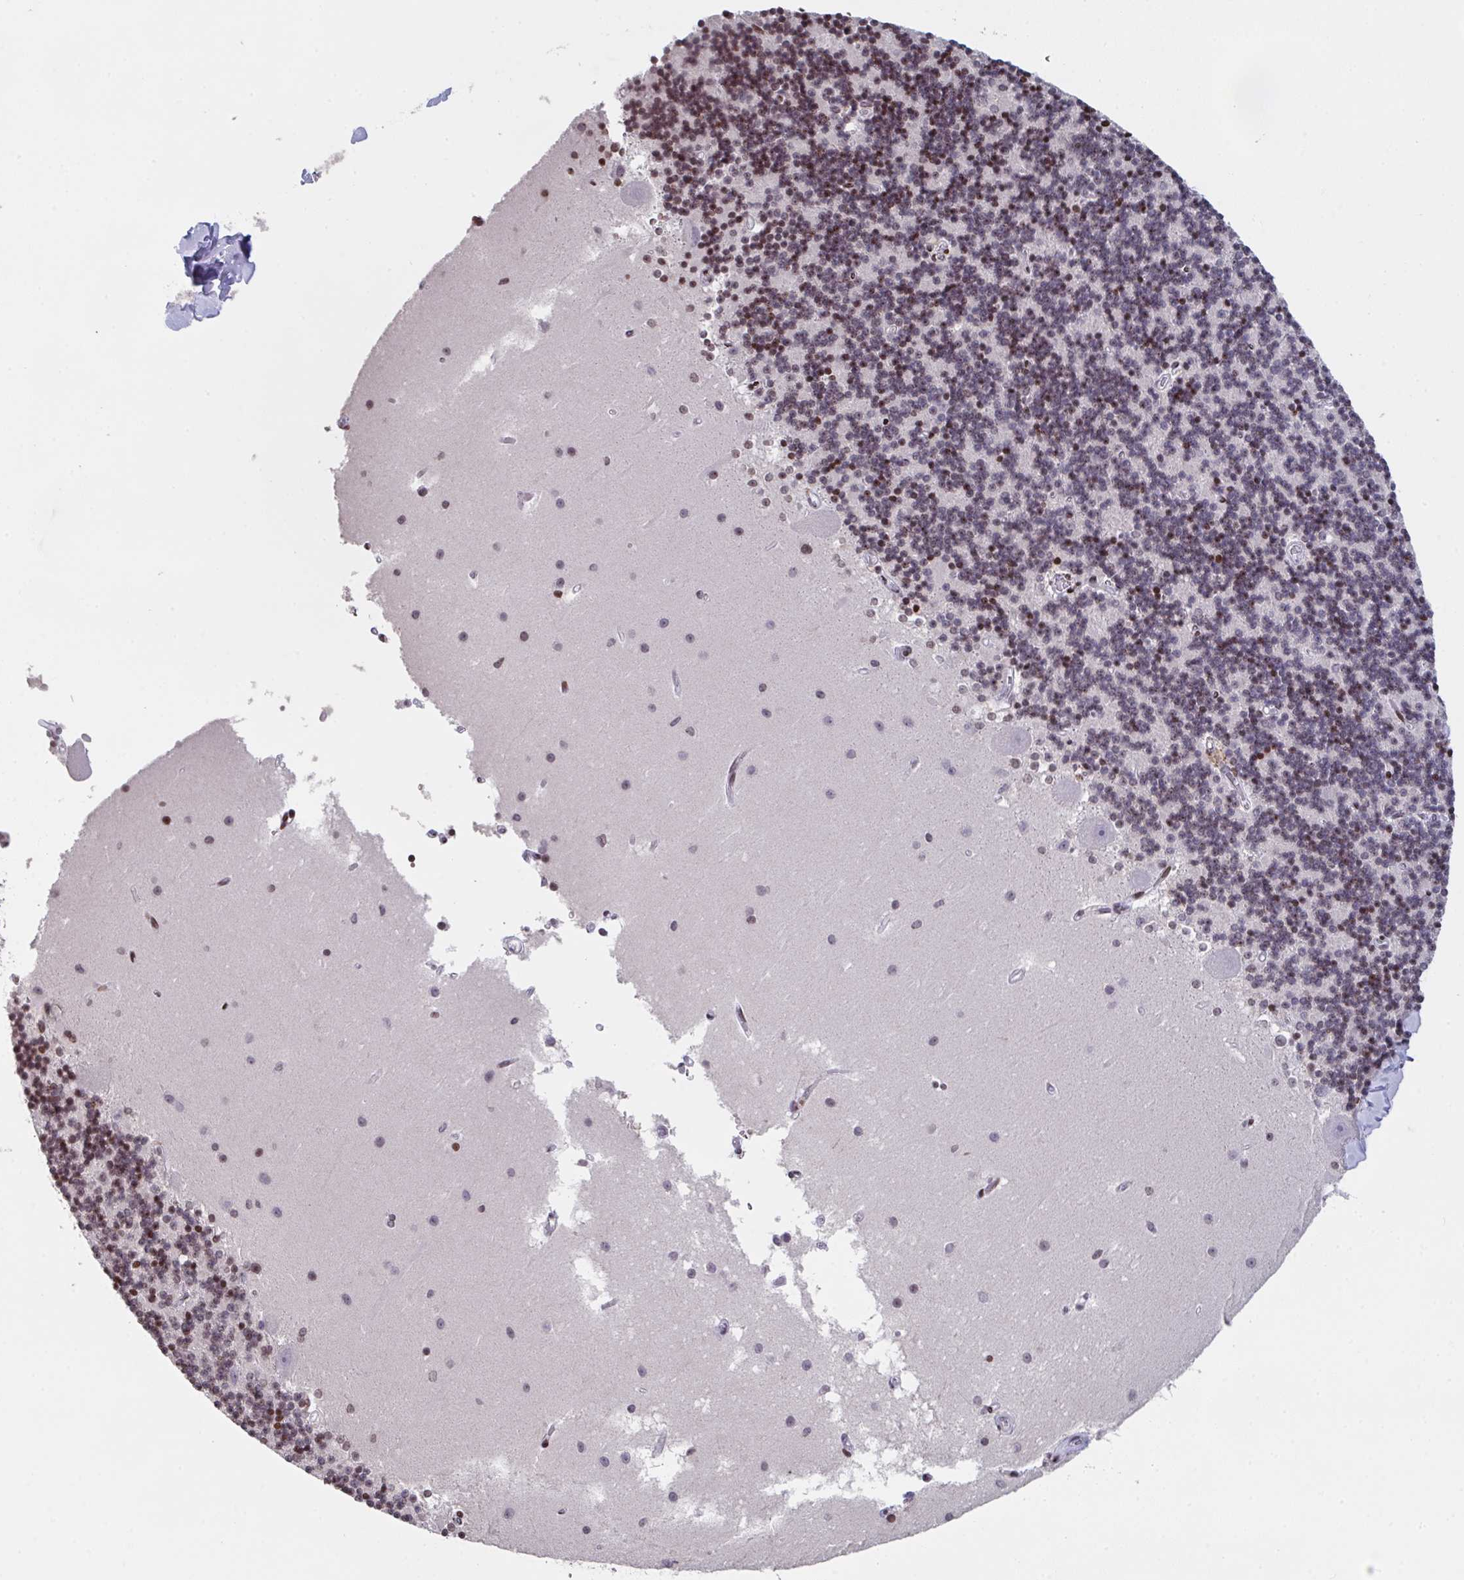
{"staining": {"intensity": "moderate", "quantity": "25%-75%", "location": "nuclear"}, "tissue": "cerebellum", "cell_type": "Cells in granular layer", "image_type": "normal", "snomed": [{"axis": "morphology", "description": "Normal tissue, NOS"}, {"axis": "topography", "description": "Cerebellum"}], "caption": "A histopathology image of human cerebellum stained for a protein demonstrates moderate nuclear brown staining in cells in granular layer. The protein of interest is shown in brown color, while the nuclei are stained blue.", "gene": "PCDHB8", "patient": {"sex": "male", "age": 54}}